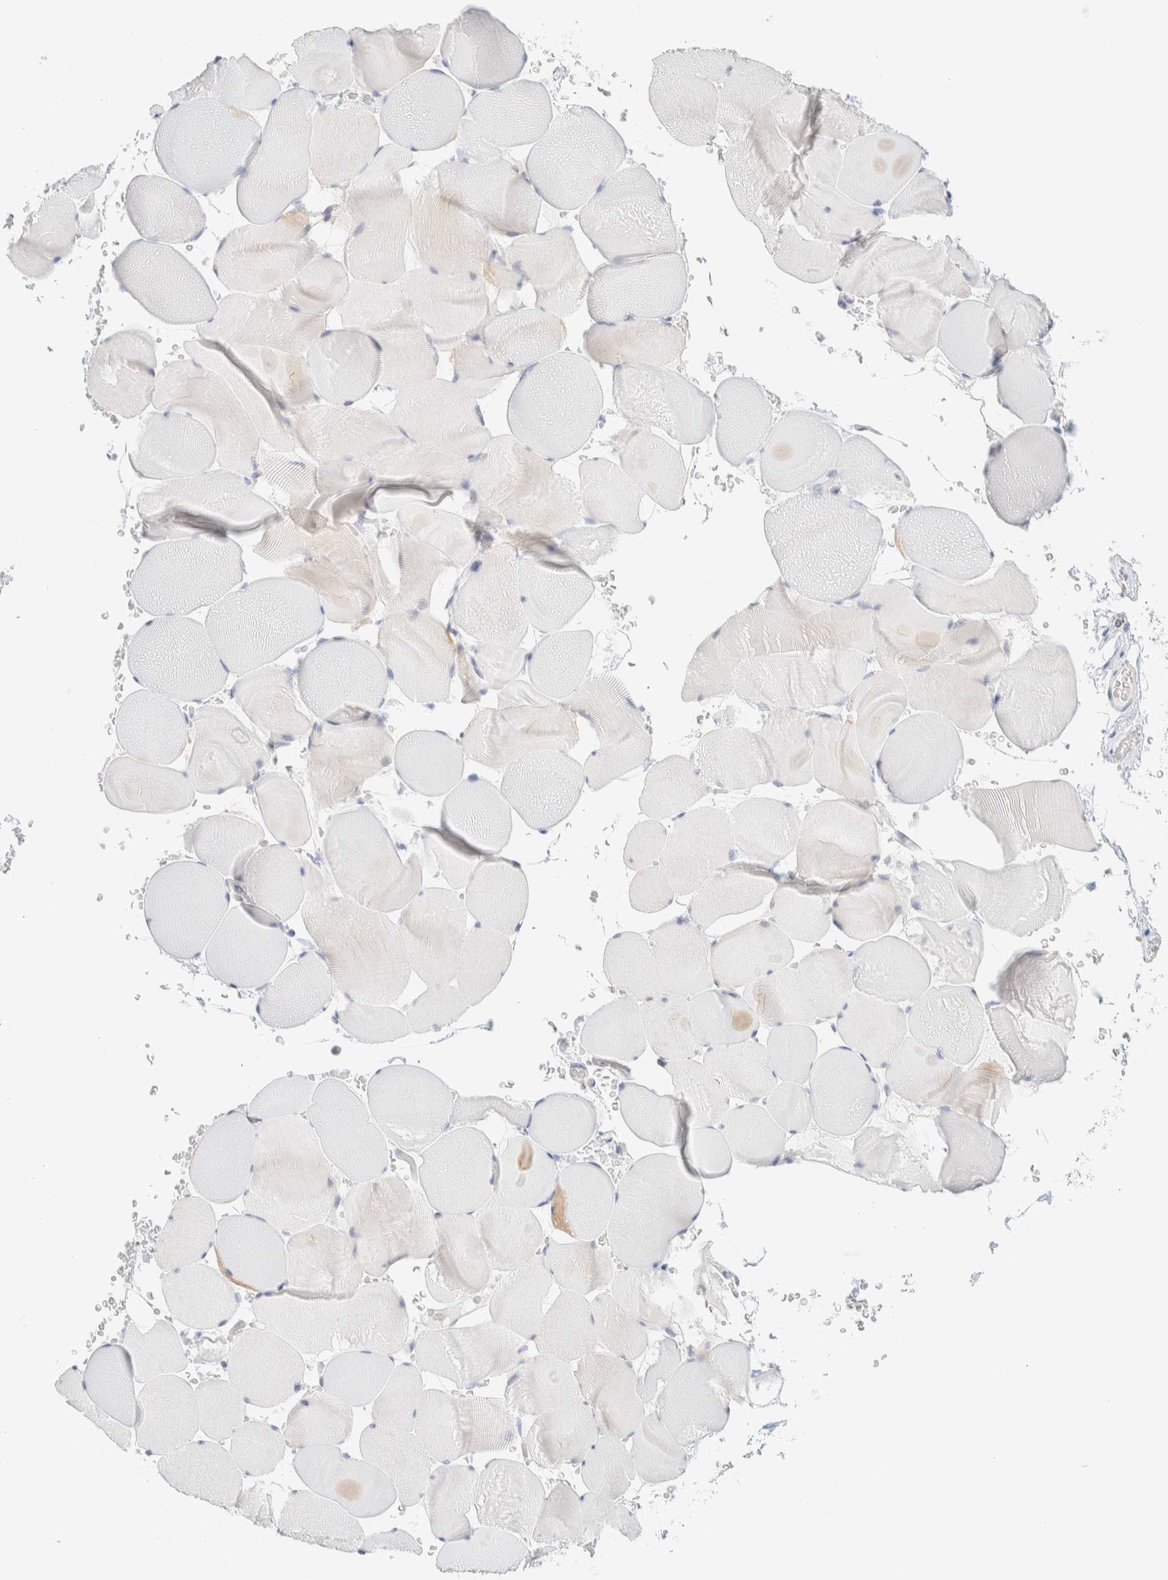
{"staining": {"intensity": "negative", "quantity": "none", "location": "none"}, "tissue": "skeletal muscle", "cell_type": "Myocytes", "image_type": "normal", "snomed": [{"axis": "morphology", "description": "Normal tissue, NOS"}, {"axis": "topography", "description": "Skeletal muscle"}], "caption": "The IHC histopathology image has no significant expression in myocytes of skeletal muscle.", "gene": "SPNS3", "patient": {"sex": "male", "age": 62}}